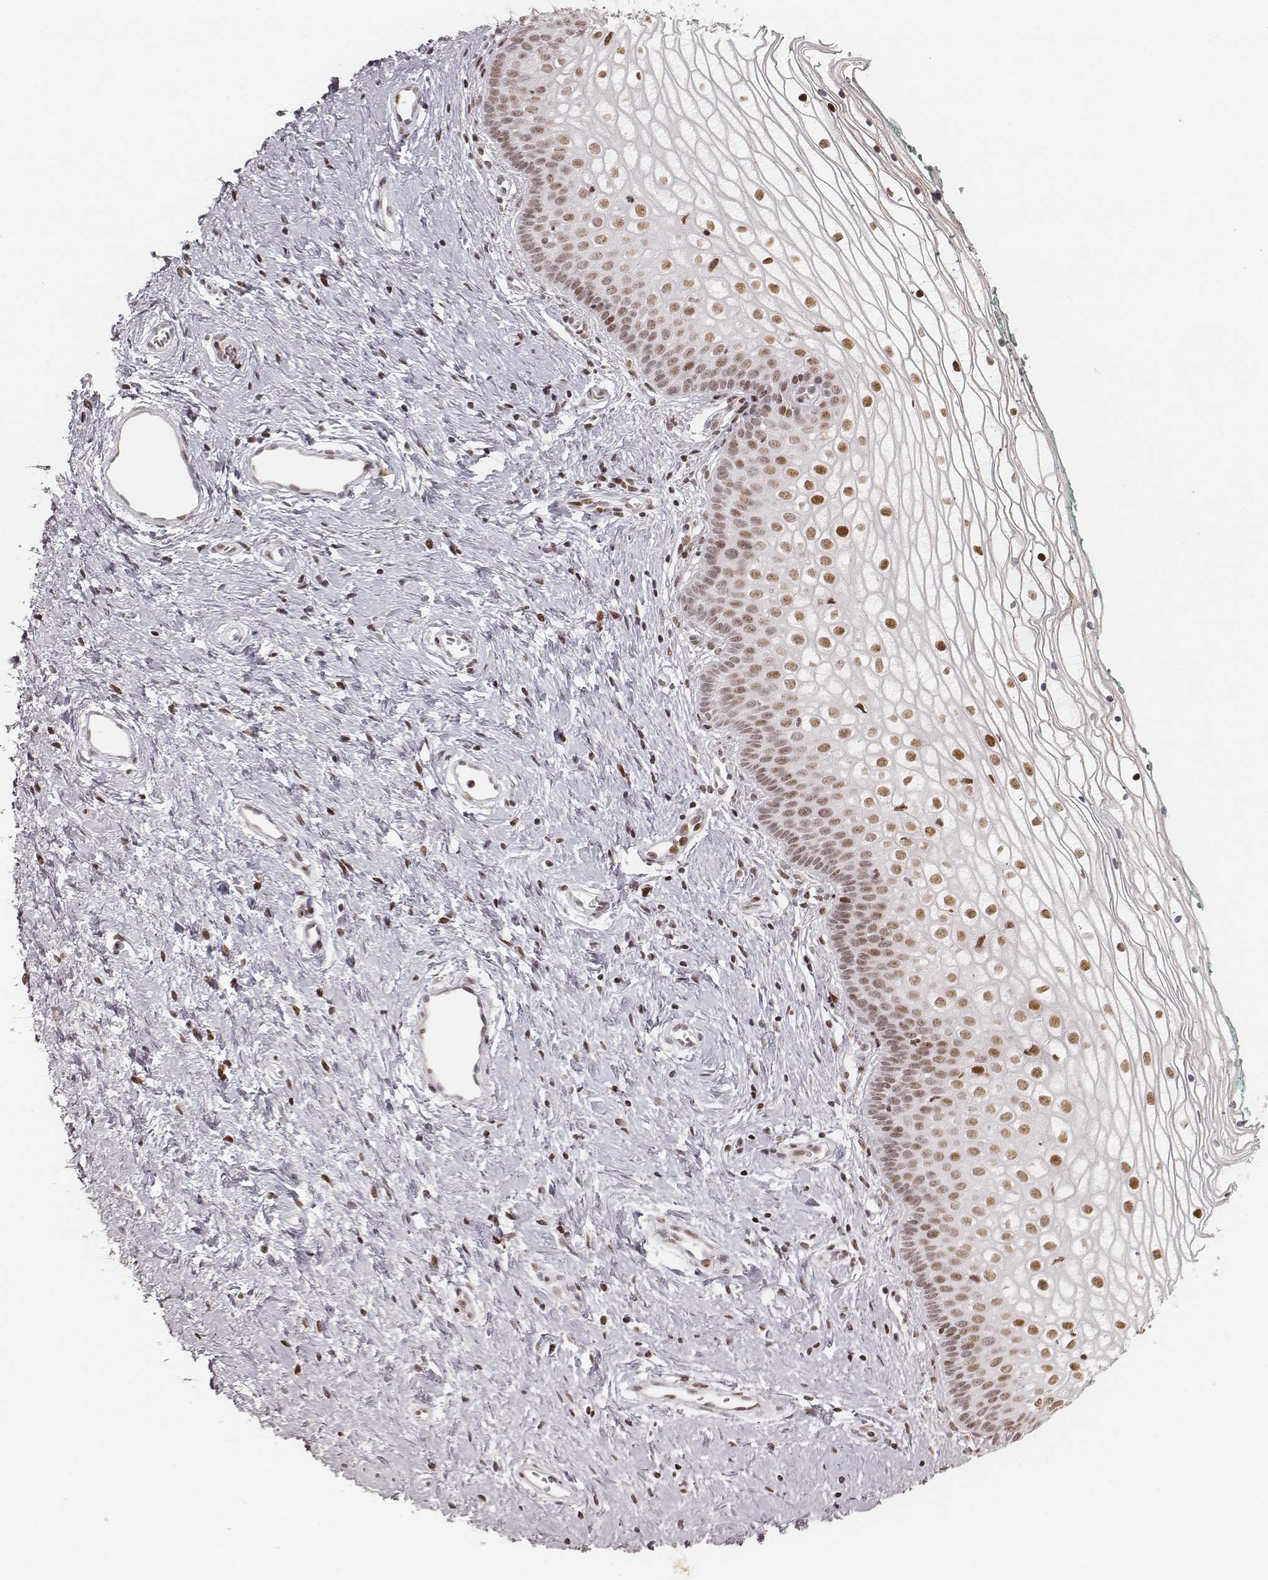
{"staining": {"intensity": "moderate", "quantity": ">75%", "location": "nuclear"}, "tissue": "vagina", "cell_type": "Squamous epithelial cells", "image_type": "normal", "snomed": [{"axis": "morphology", "description": "Normal tissue, NOS"}, {"axis": "topography", "description": "Vagina"}], "caption": "The immunohistochemical stain highlights moderate nuclear staining in squamous epithelial cells of benign vagina. The protein is shown in brown color, while the nuclei are stained blue.", "gene": "HNRNPC", "patient": {"sex": "female", "age": 36}}